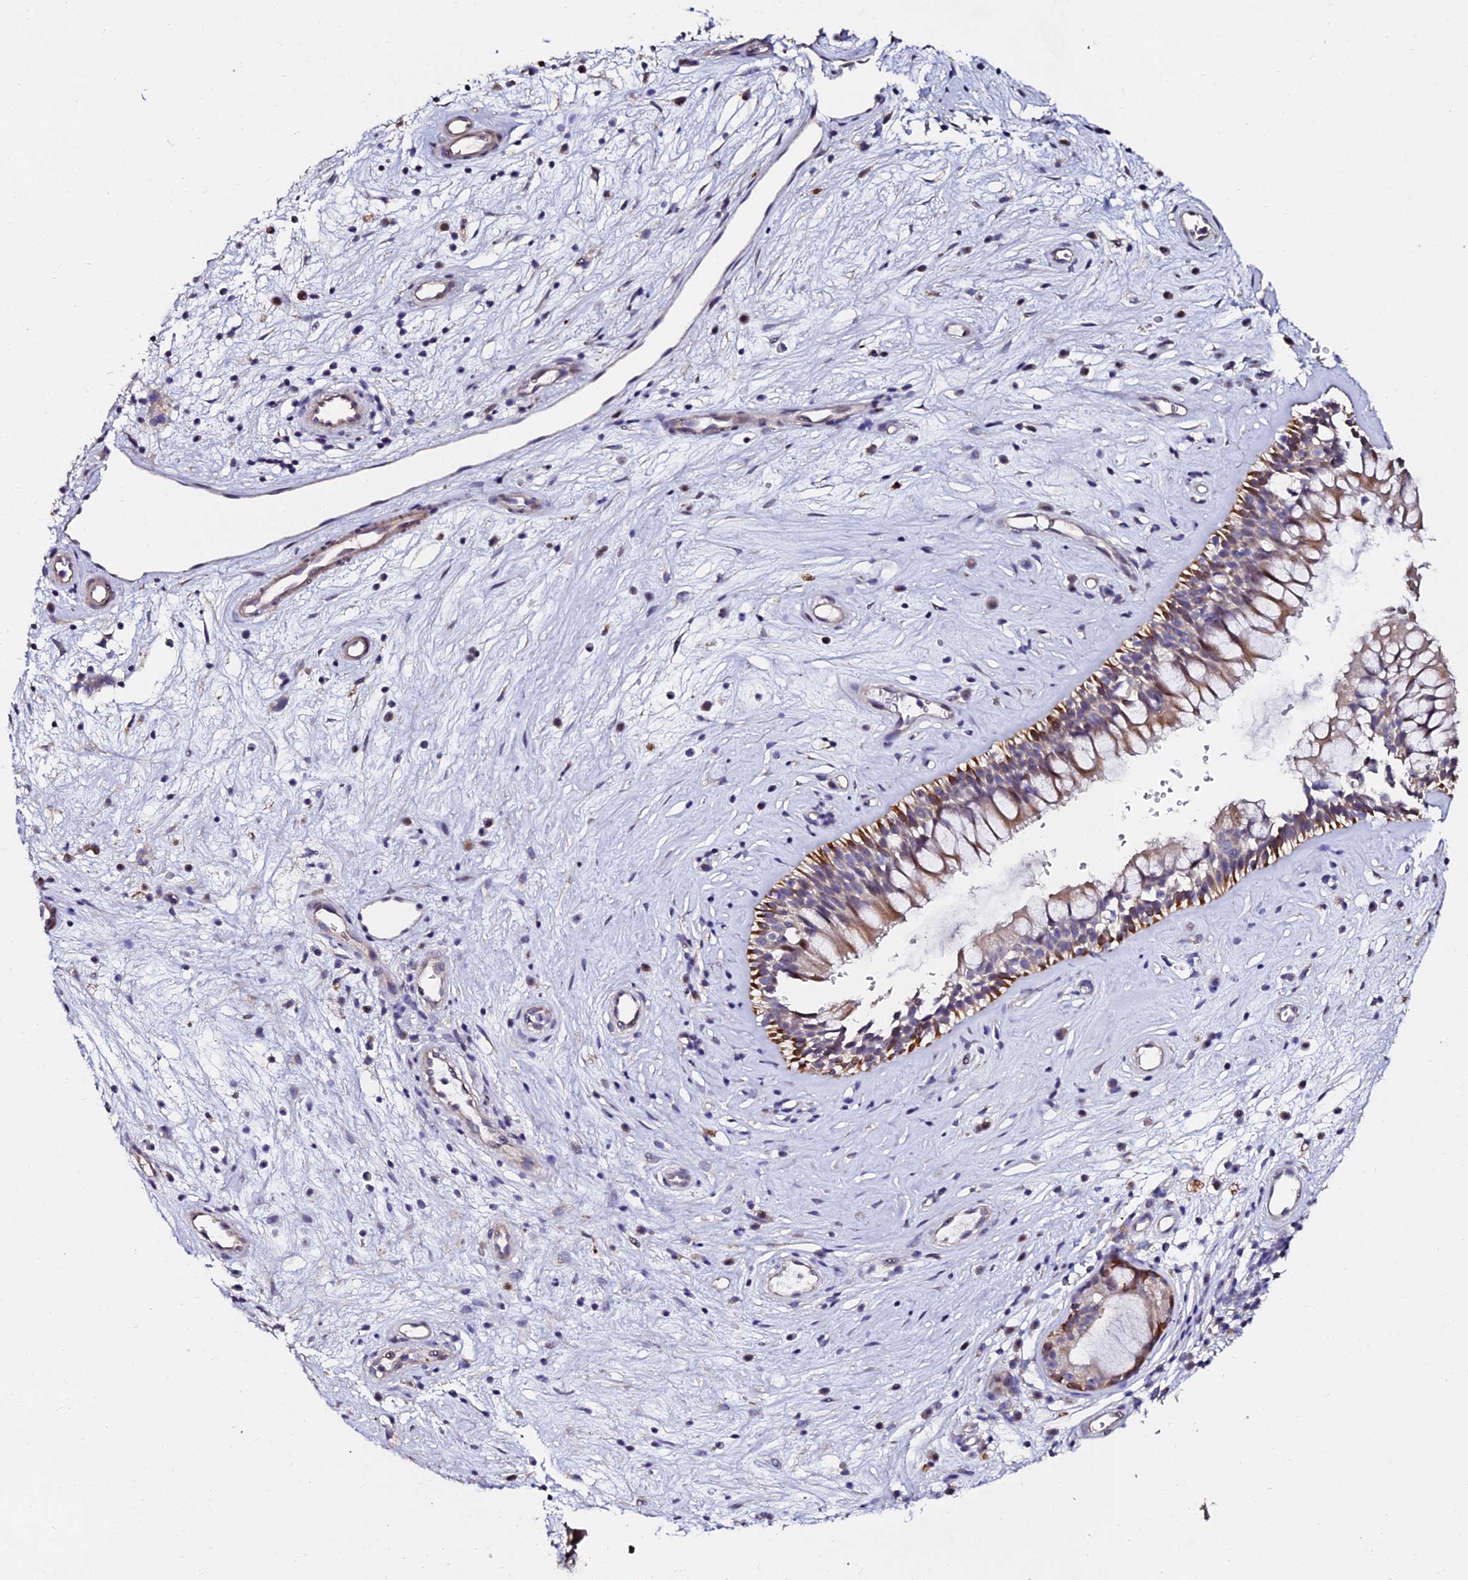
{"staining": {"intensity": "moderate", "quantity": "<25%", "location": "cytoplasmic/membranous,nuclear"}, "tissue": "nasopharynx", "cell_type": "Respiratory epithelial cells", "image_type": "normal", "snomed": [{"axis": "morphology", "description": "Normal tissue, NOS"}, {"axis": "topography", "description": "Nasopharynx"}], "caption": "A histopathology image showing moderate cytoplasmic/membranous,nuclear expression in about <25% of respiratory epithelial cells in benign nasopharynx, as visualized by brown immunohistochemical staining.", "gene": "GPN3", "patient": {"sex": "male", "age": 32}}